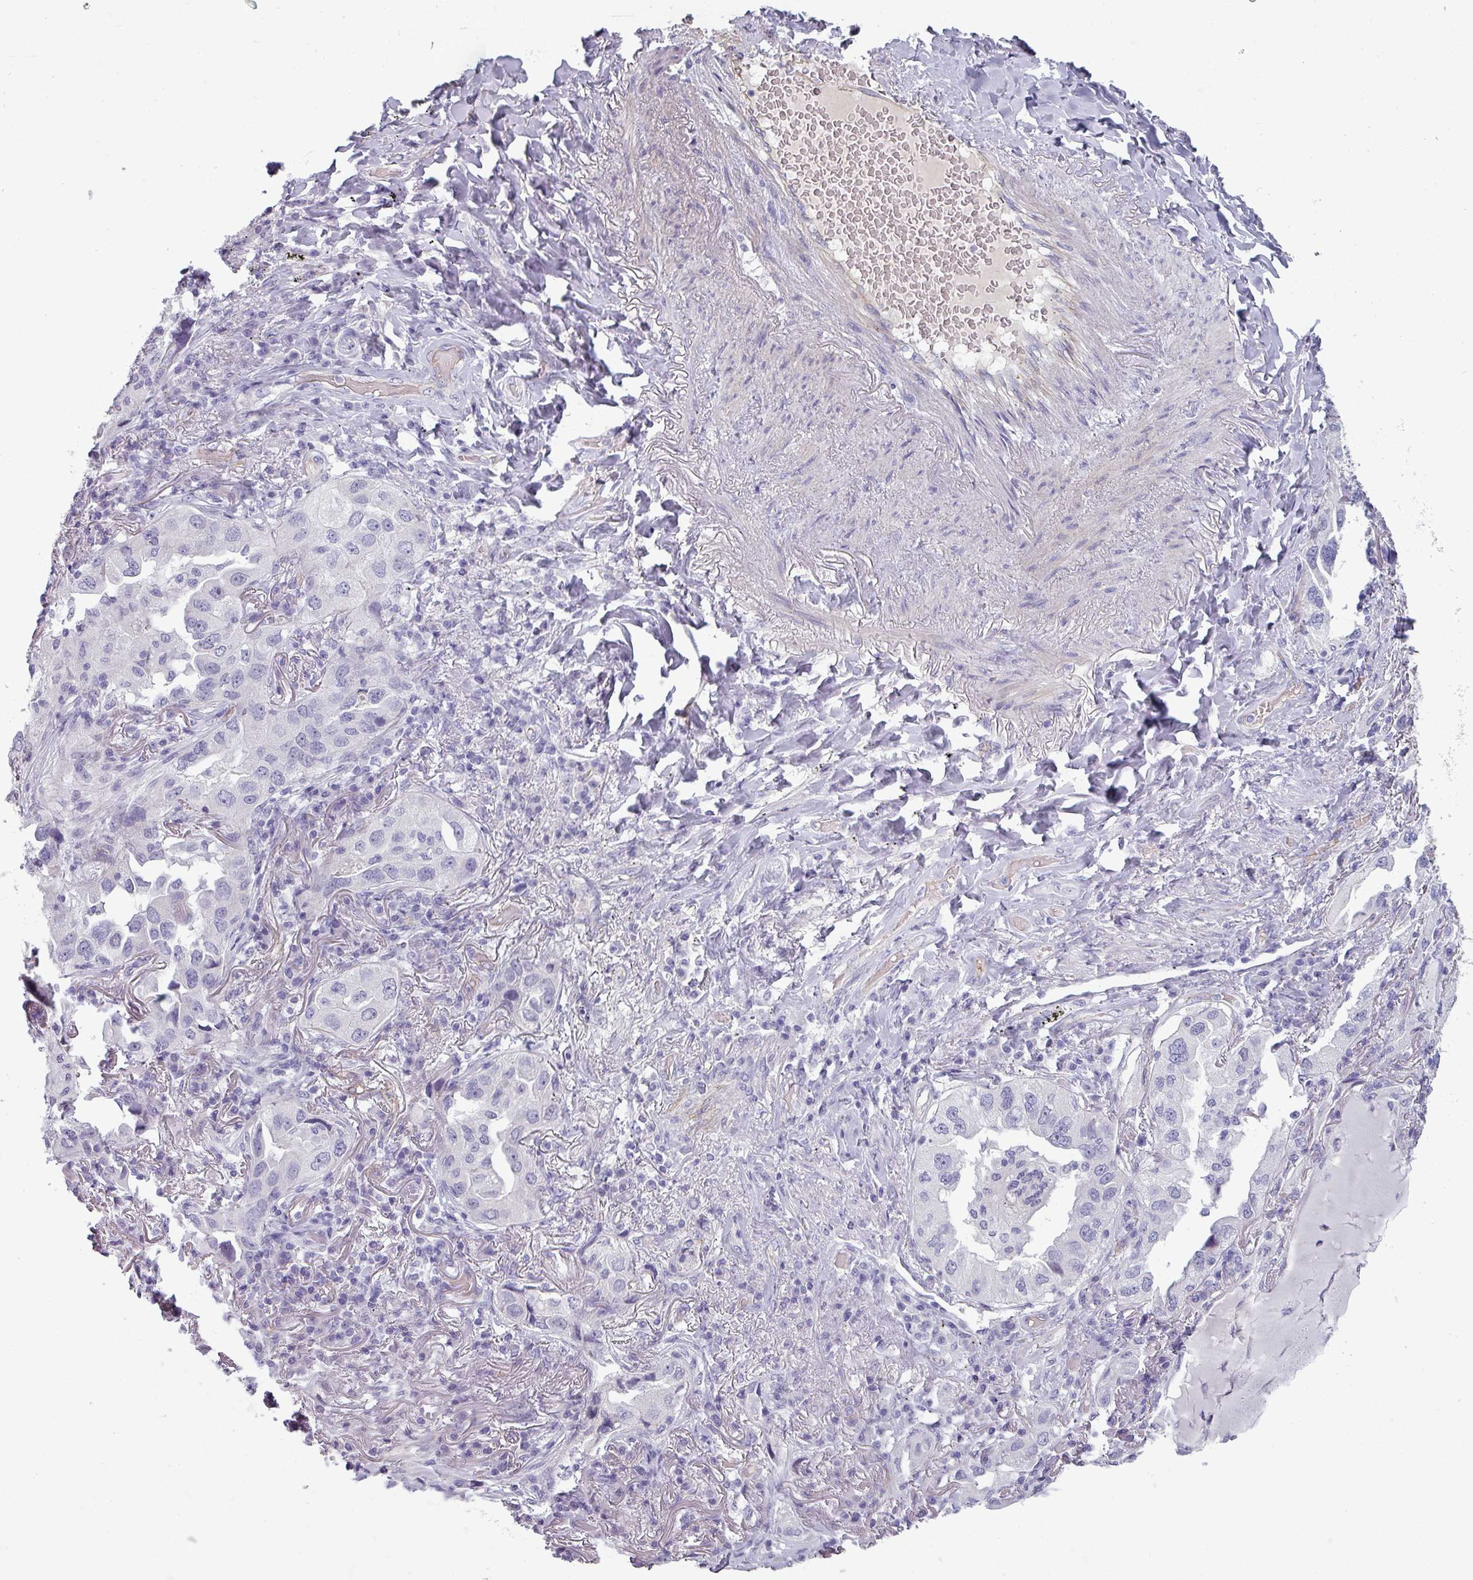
{"staining": {"intensity": "negative", "quantity": "none", "location": "none"}, "tissue": "lung cancer", "cell_type": "Tumor cells", "image_type": "cancer", "snomed": [{"axis": "morphology", "description": "Adenocarcinoma, NOS"}, {"axis": "topography", "description": "Lung"}], "caption": "Immunohistochemistry photomicrograph of neoplastic tissue: human lung cancer (adenocarcinoma) stained with DAB (3,3'-diaminobenzidine) reveals no significant protein staining in tumor cells.", "gene": "AREL1", "patient": {"sex": "female", "age": 69}}